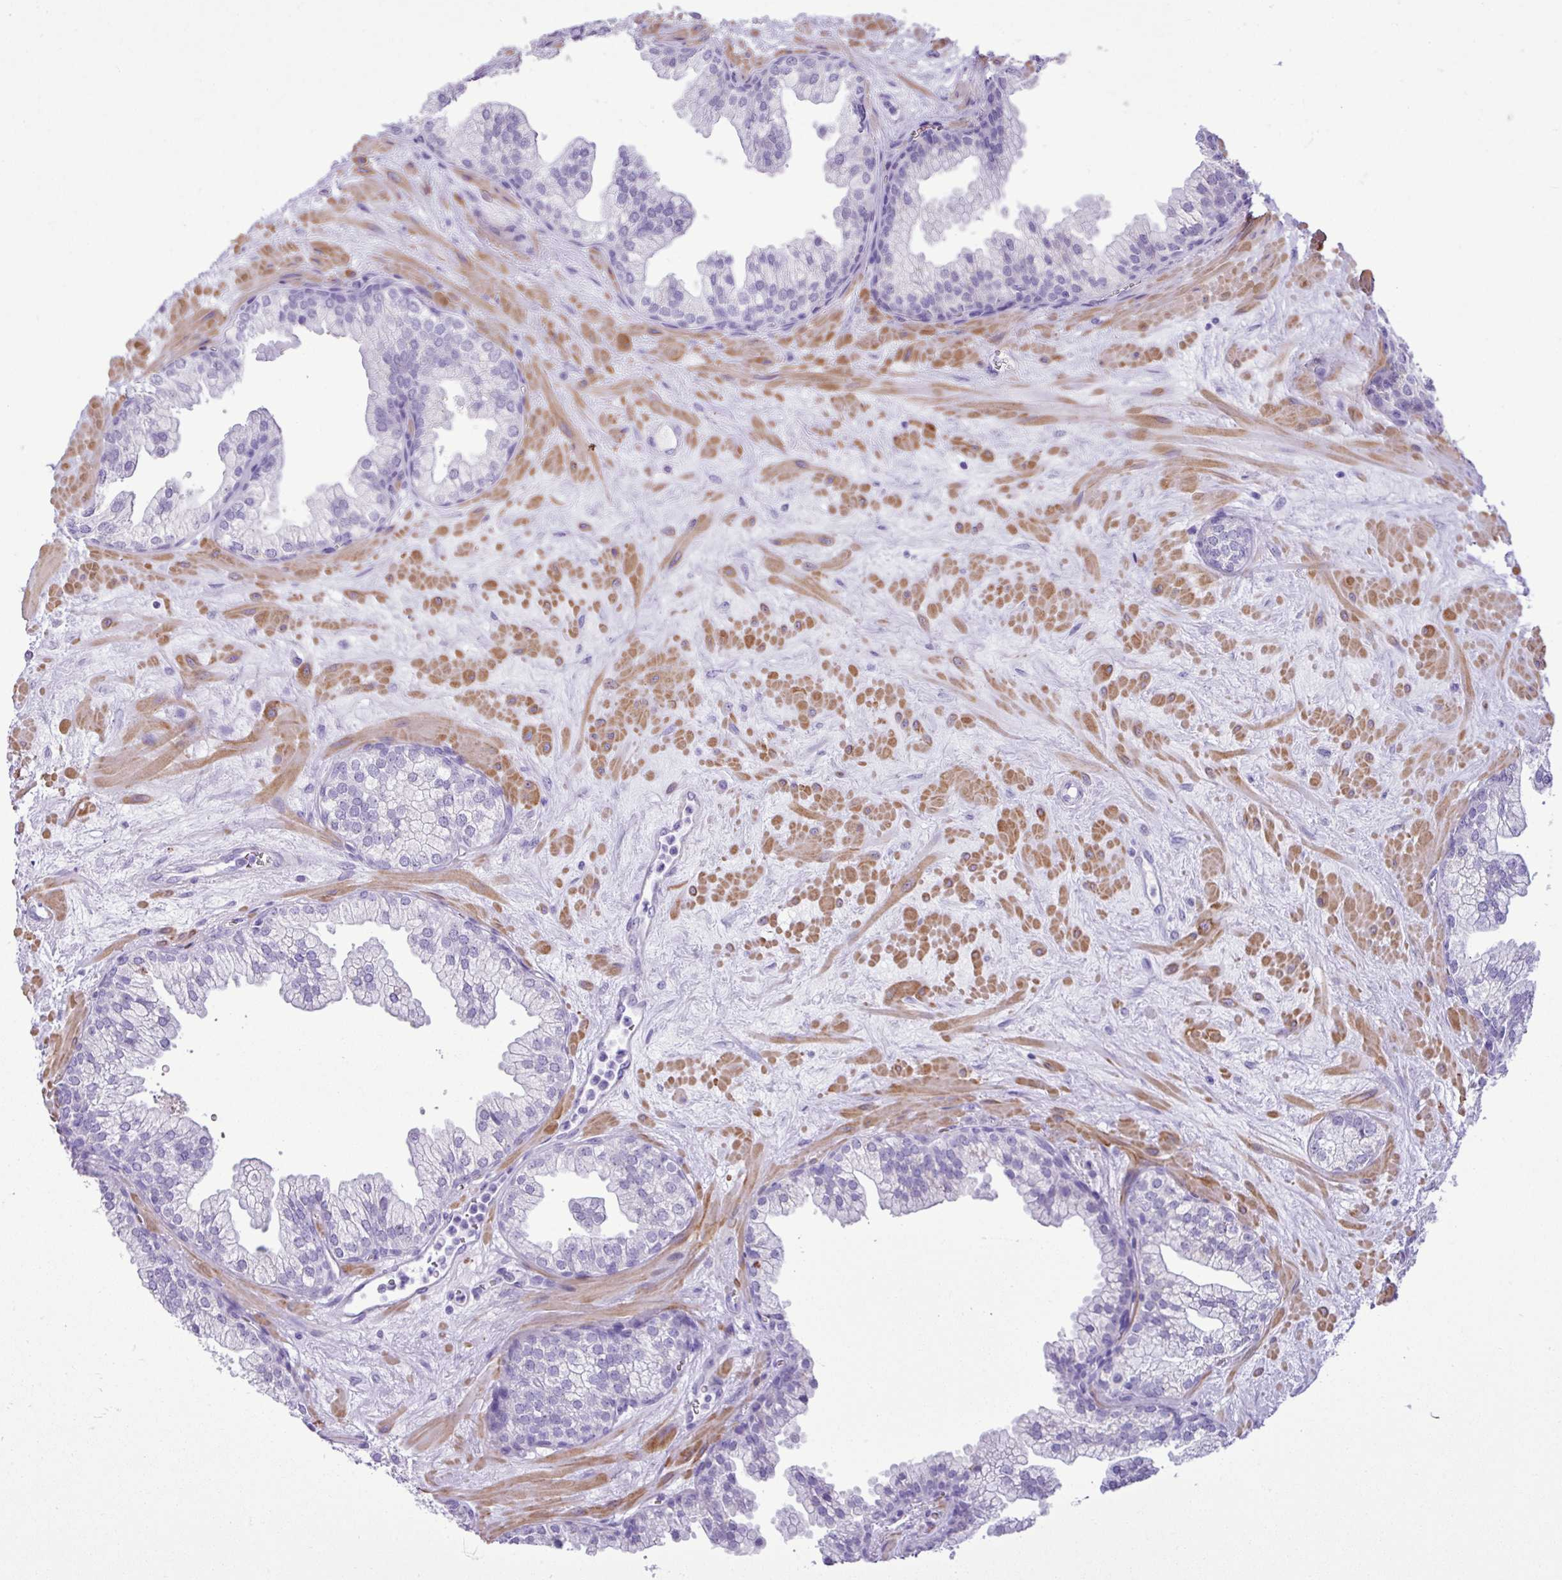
{"staining": {"intensity": "negative", "quantity": "none", "location": "none"}, "tissue": "prostate", "cell_type": "Glandular cells", "image_type": "normal", "snomed": [{"axis": "morphology", "description": "Normal tissue, NOS"}, {"axis": "topography", "description": "Prostate"}, {"axis": "topography", "description": "Peripheral nerve tissue"}], "caption": "Immunohistochemistry histopathology image of unremarkable prostate: prostate stained with DAB (3,3'-diaminobenzidine) exhibits no significant protein positivity in glandular cells.", "gene": "ZSCAN5A", "patient": {"sex": "male", "age": 61}}